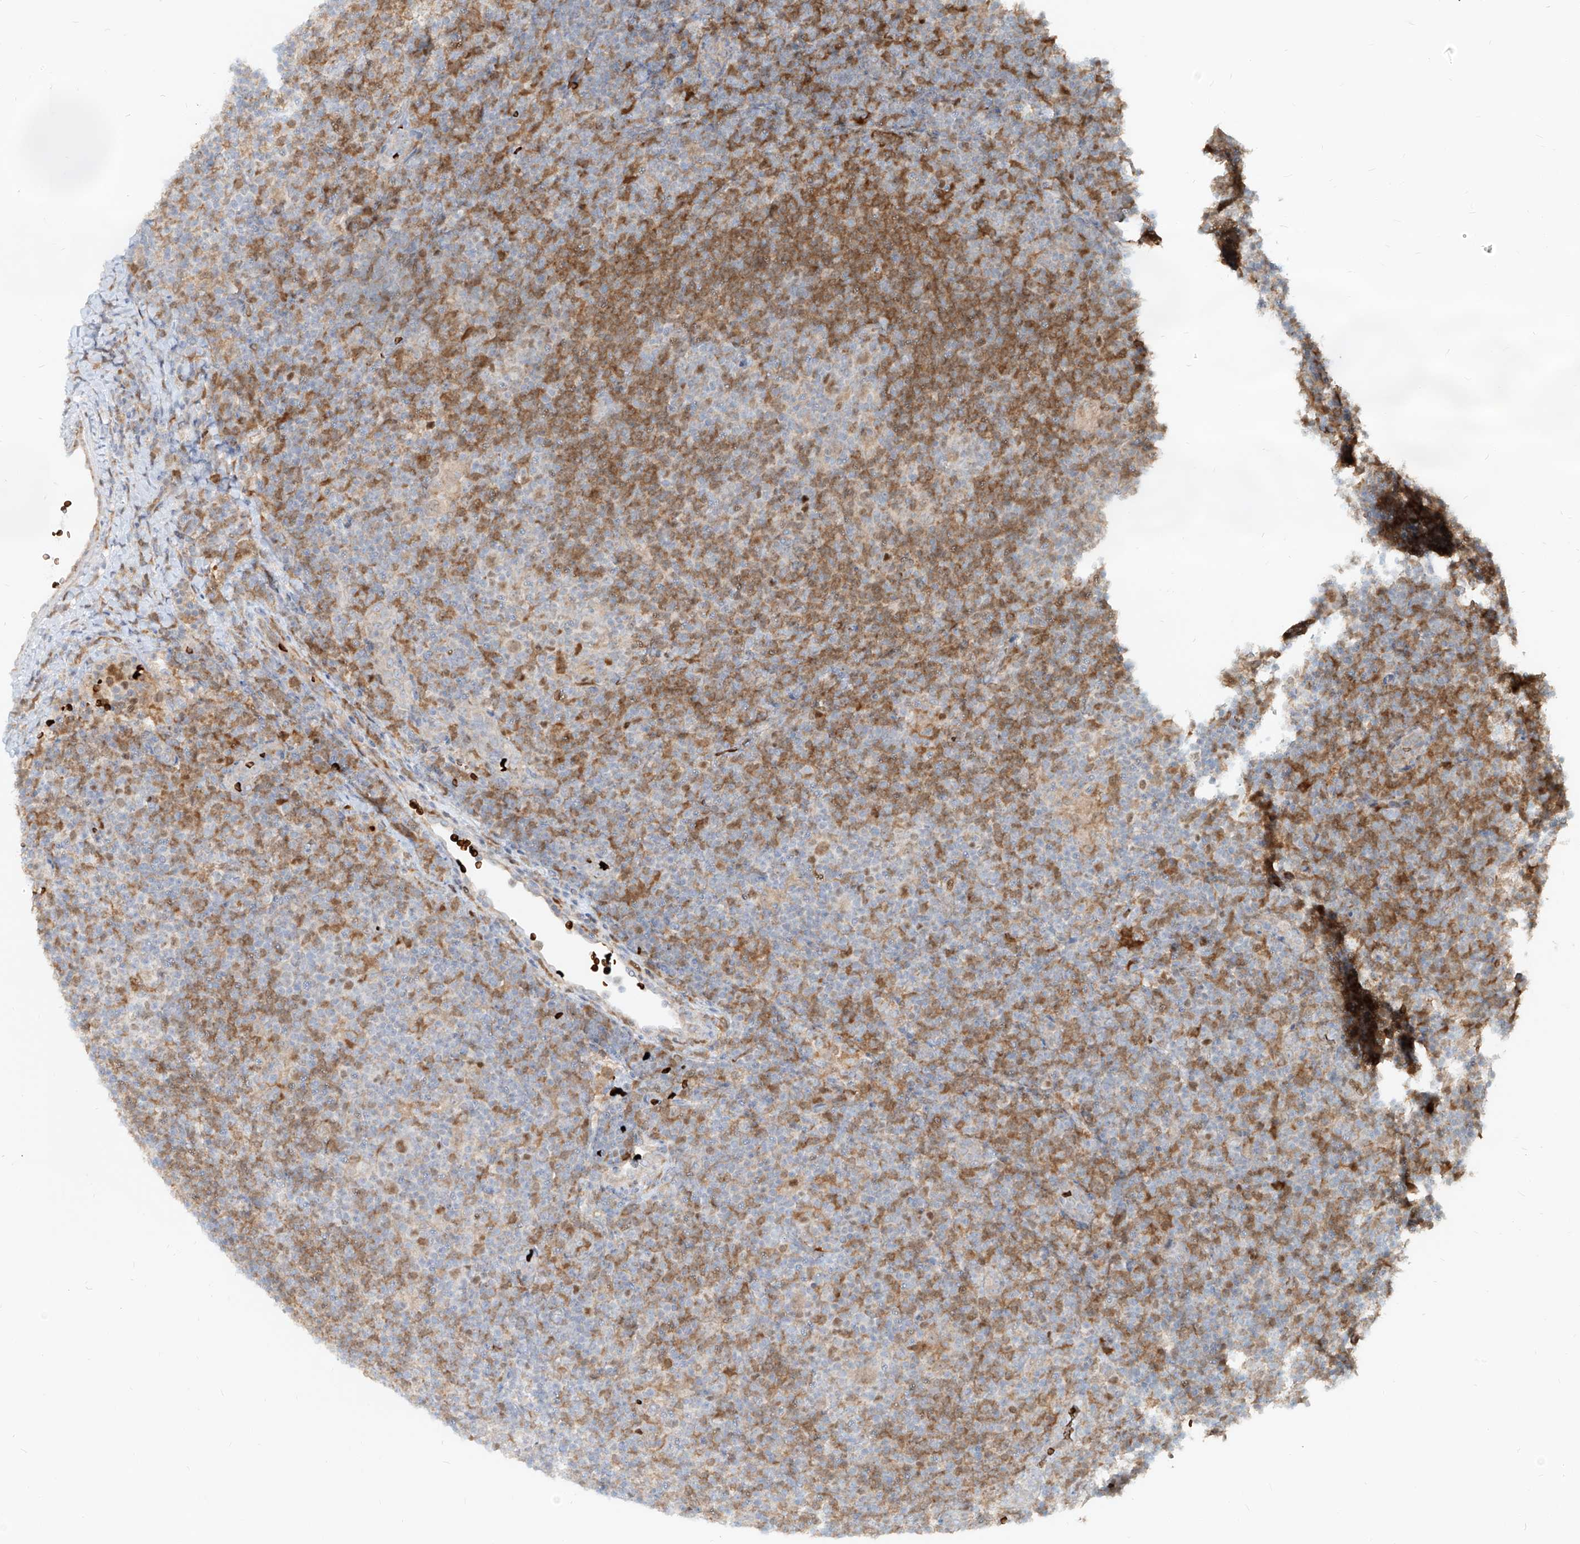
{"staining": {"intensity": "negative", "quantity": "none", "location": "none"}, "tissue": "lymphoma", "cell_type": "Tumor cells", "image_type": "cancer", "snomed": [{"axis": "morphology", "description": "Hodgkin's disease, NOS"}, {"axis": "topography", "description": "Lymph node"}], "caption": "DAB immunohistochemical staining of human lymphoma shows no significant staining in tumor cells.", "gene": "FGD2", "patient": {"sex": "female", "age": 57}}